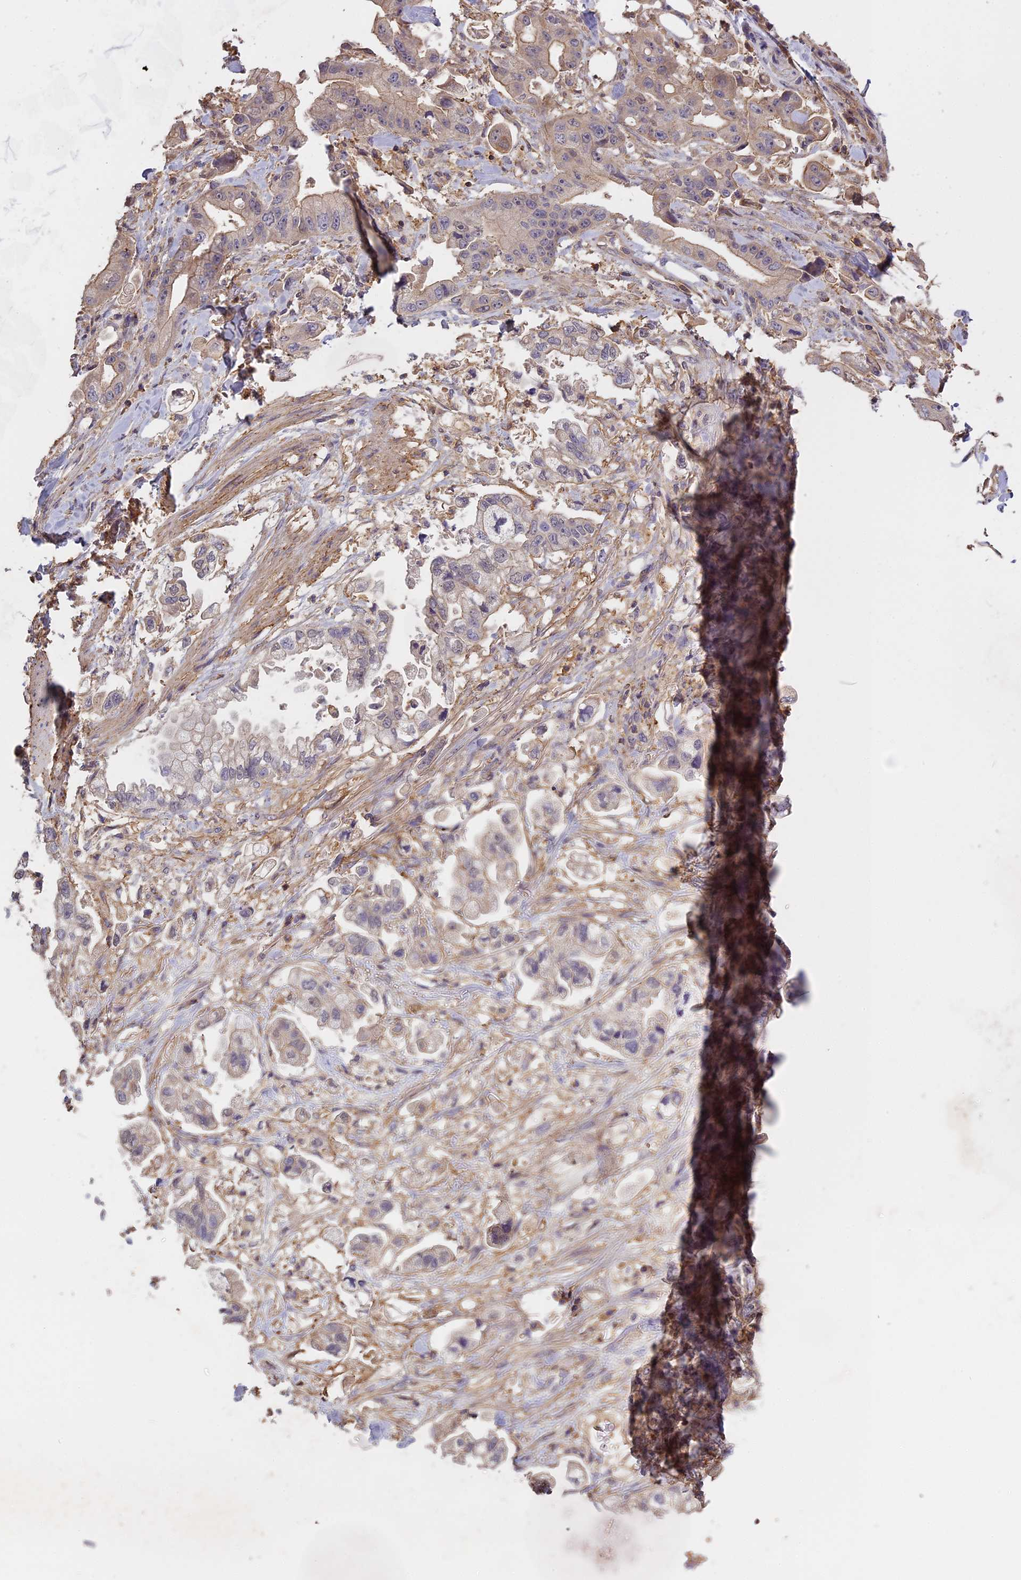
{"staining": {"intensity": "weak", "quantity": "<25%", "location": "cytoplasmic/membranous"}, "tissue": "stomach cancer", "cell_type": "Tumor cells", "image_type": "cancer", "snomed": [{"axis": "morphology", "description": "Adenocarcinoma, NOS"}, {"axis": "topography", "description": "Stomach"}], "caption": "DAB immunohistochemical staining of human stomach cancer (adenocarcinoma) shows no significant expression in tumor cells.", "gene": "CFAP119", "patient": {"sex": "male", "age": 62}}